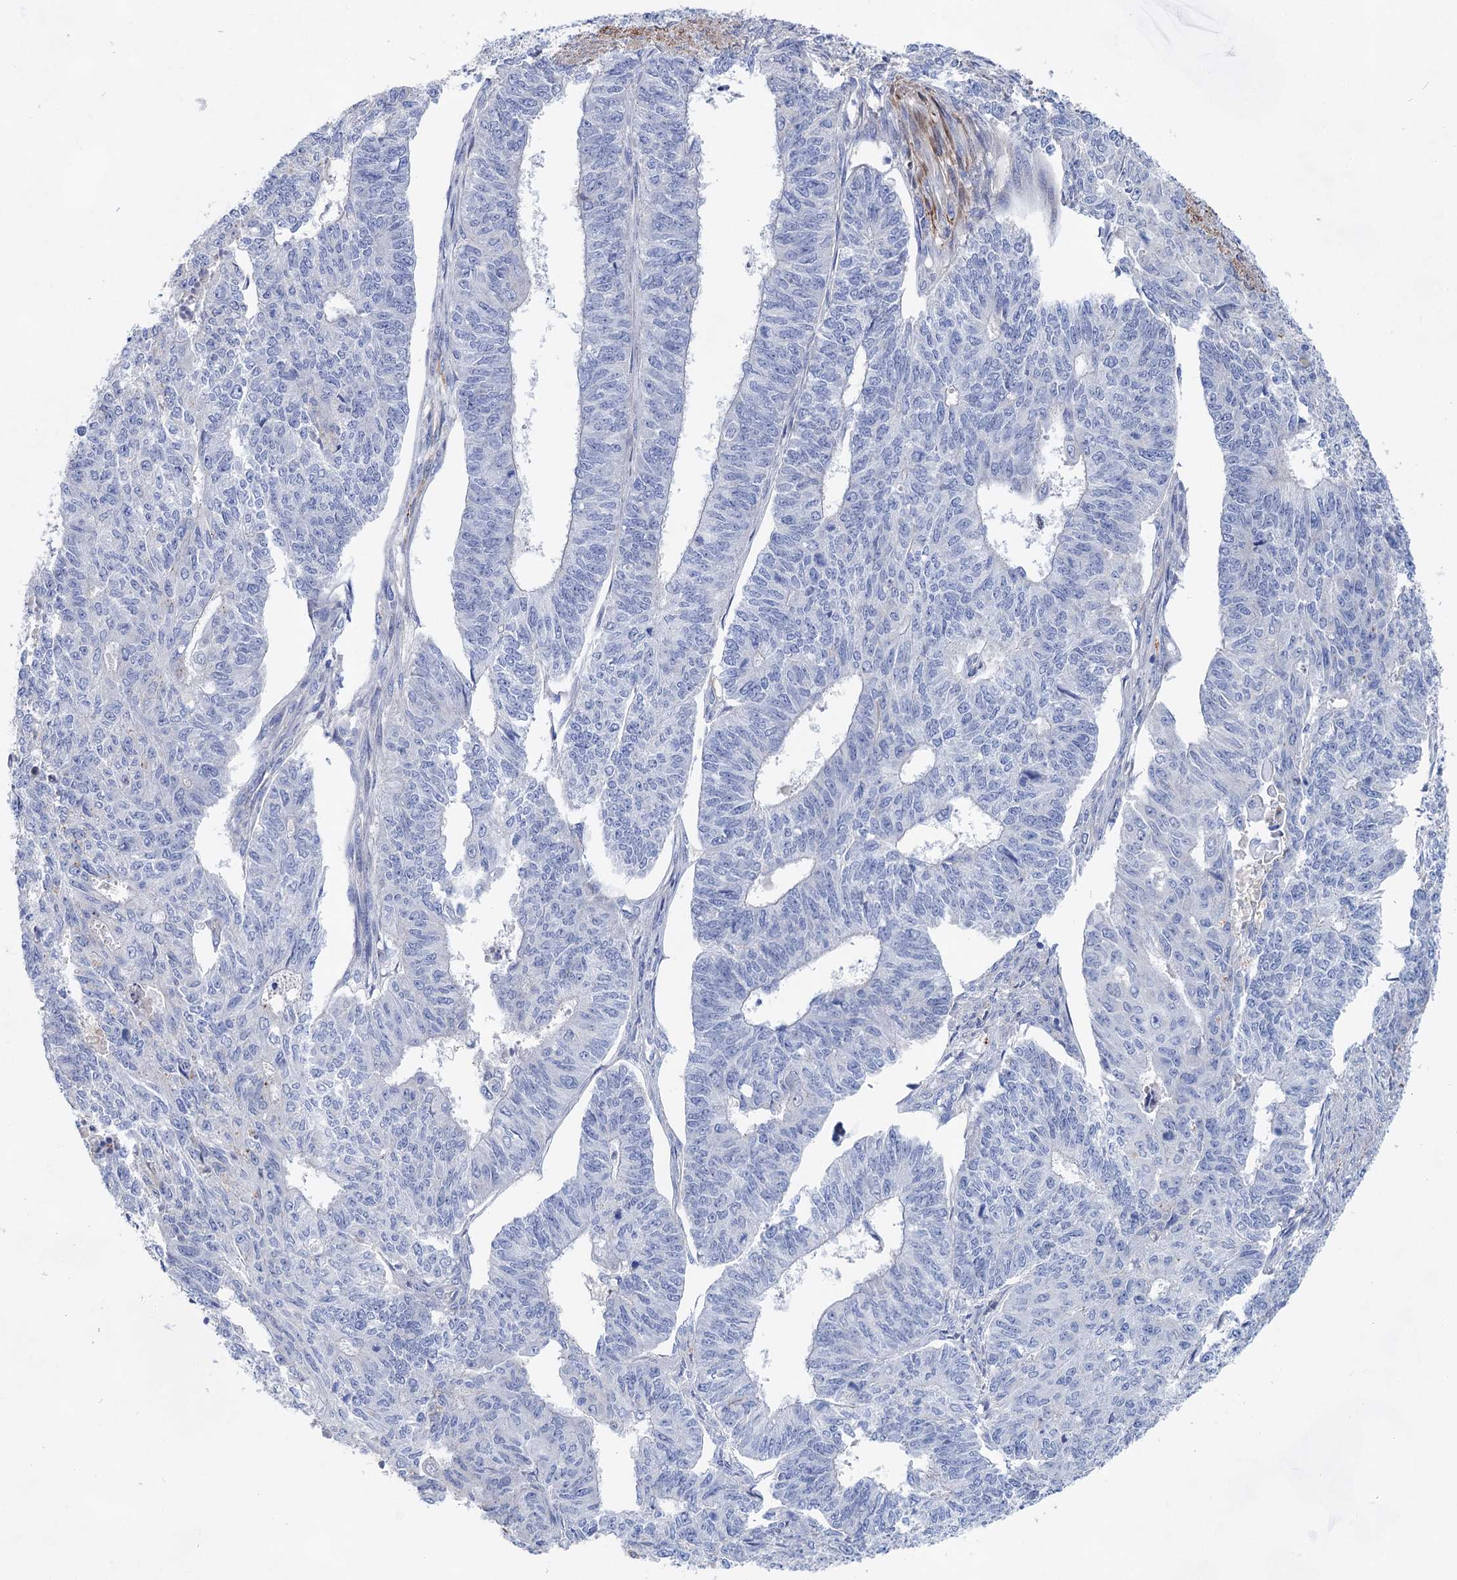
{"staining": {"intensity": "negative", "quantity": "none", "location": "none"}, "tissue": "endometrial cancer", "cell_type": "Tumor cells", "image_type": "cancer", "snomed": [{"axis": "morphology", "description": "Adenocarcinoma, NOS"}, {"axis": "topography", "description": "Endometrium"}], "caption": "High power microscopy photomicrograph of an IHC image of adenocarcinoma (endometrial), revealing no significant expression in tumor cells. (DAB immunohistochemistry with hematoxylin counter stain).", "gene": "GPR155", "patient": {"sex": "female", "age": 32}}